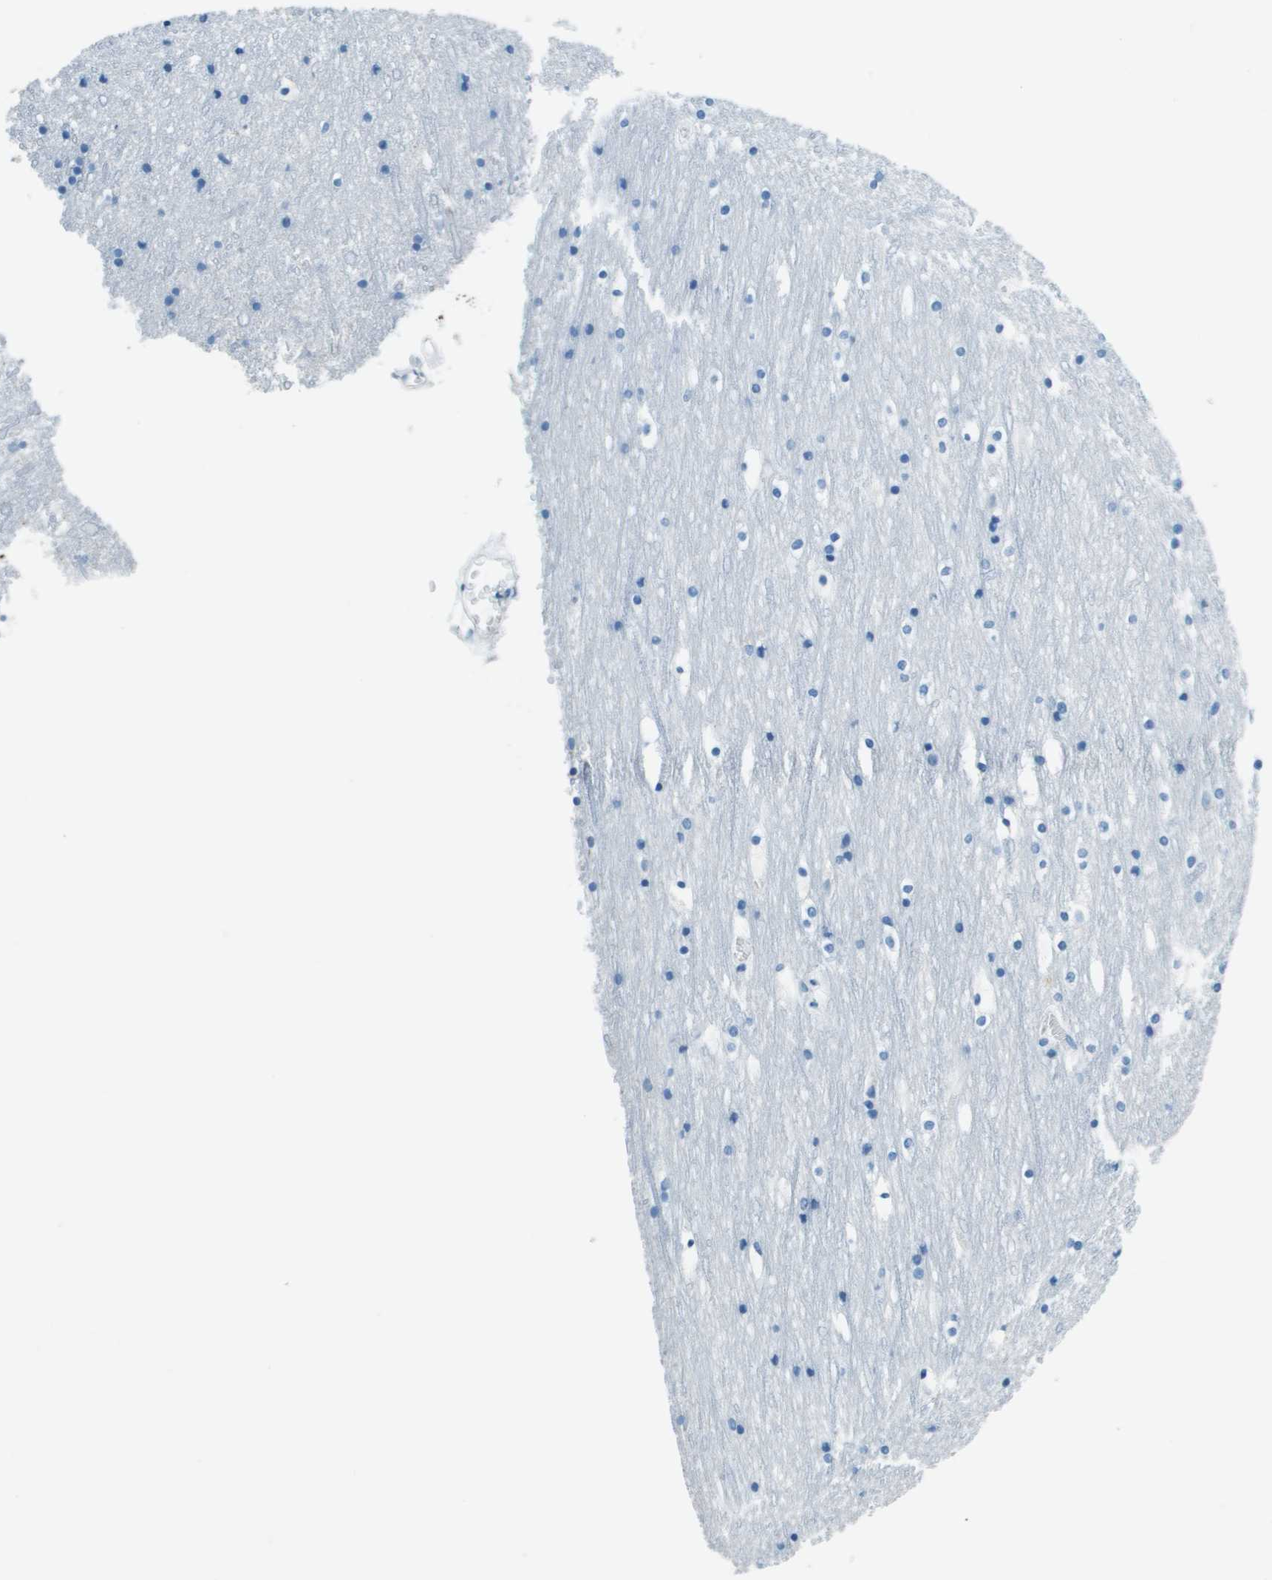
{"staining": {"intensity": "negative", "quantity": "none", "location": "none"}, "tissue": "cerebral cortex", "cell_type": "Endothelial cells", "image_type": "normal", "snomed": [{"axis": "morphology", "description": "Normal tissue, NOS"}, {"axis": "topography", "description": "Cerebral cortex"}], "caption": "The photomicrograph exhibits no significant staining in endothelial cells of cerebral cortex.", "gene": "SLC16A10", "patient": {"sex": "male", "age": 45}}